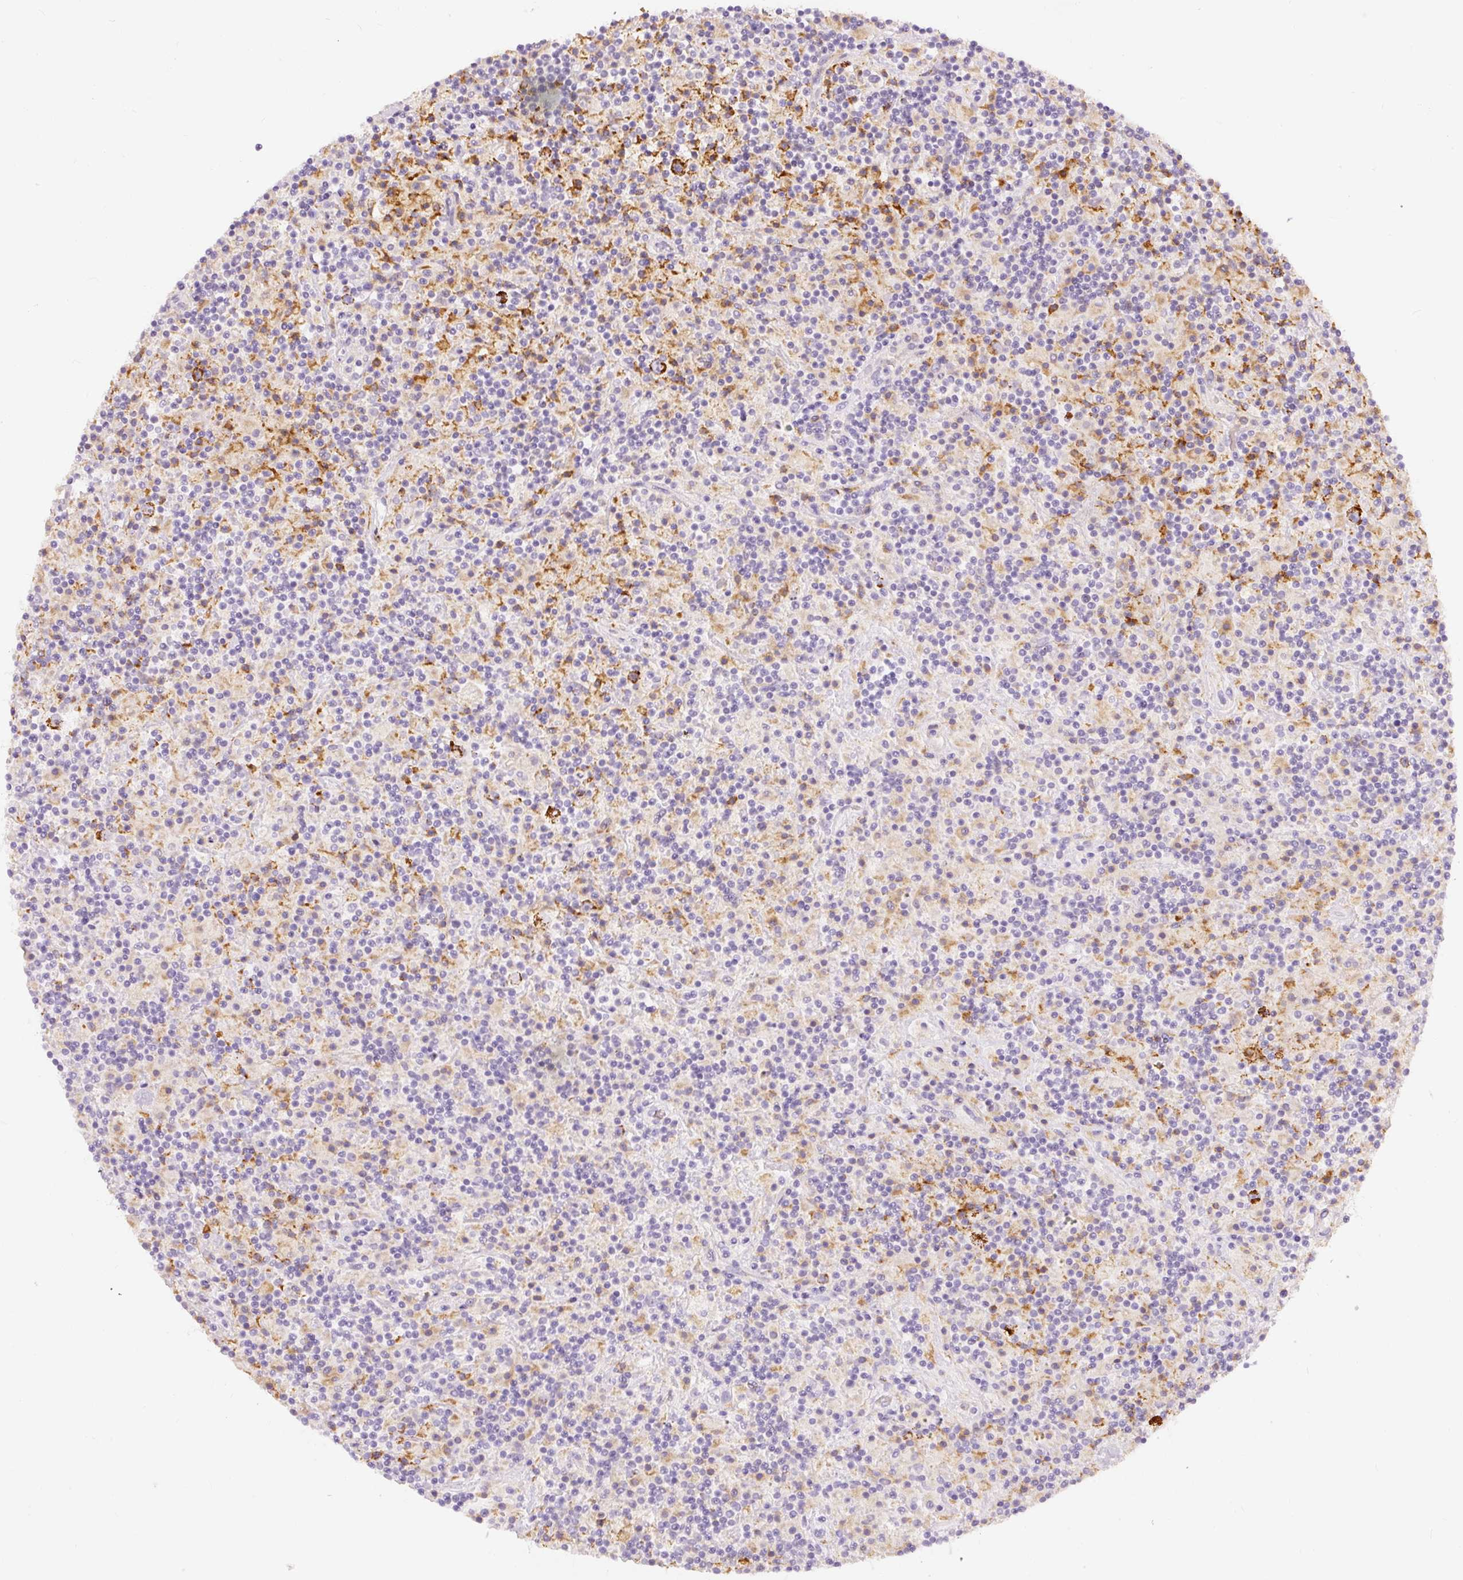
{"staining": {"intensity": "strong", "quantity": "25%-75%", "location": "cytoplasmic/membranous"}, "tissue": "lymphoma", "cell_type": "Tumor cells", "image_type": "cancer", "snomed": [{"axis": "morphology", "description": "Hodgkin's disease, NOS"}, {"axis": "topography", "description": "Lymph node"}], "caption": "DAB (3,3'-diaminobenzidine) immunohistochemical staining of human Hodgkin's disease reveals strong cytoplasmic/membranous protein staining in approximately 25%-75% of tumor cells.", "gene": "MTHFD2", "patient": {"sex": "male", "age": 70}}